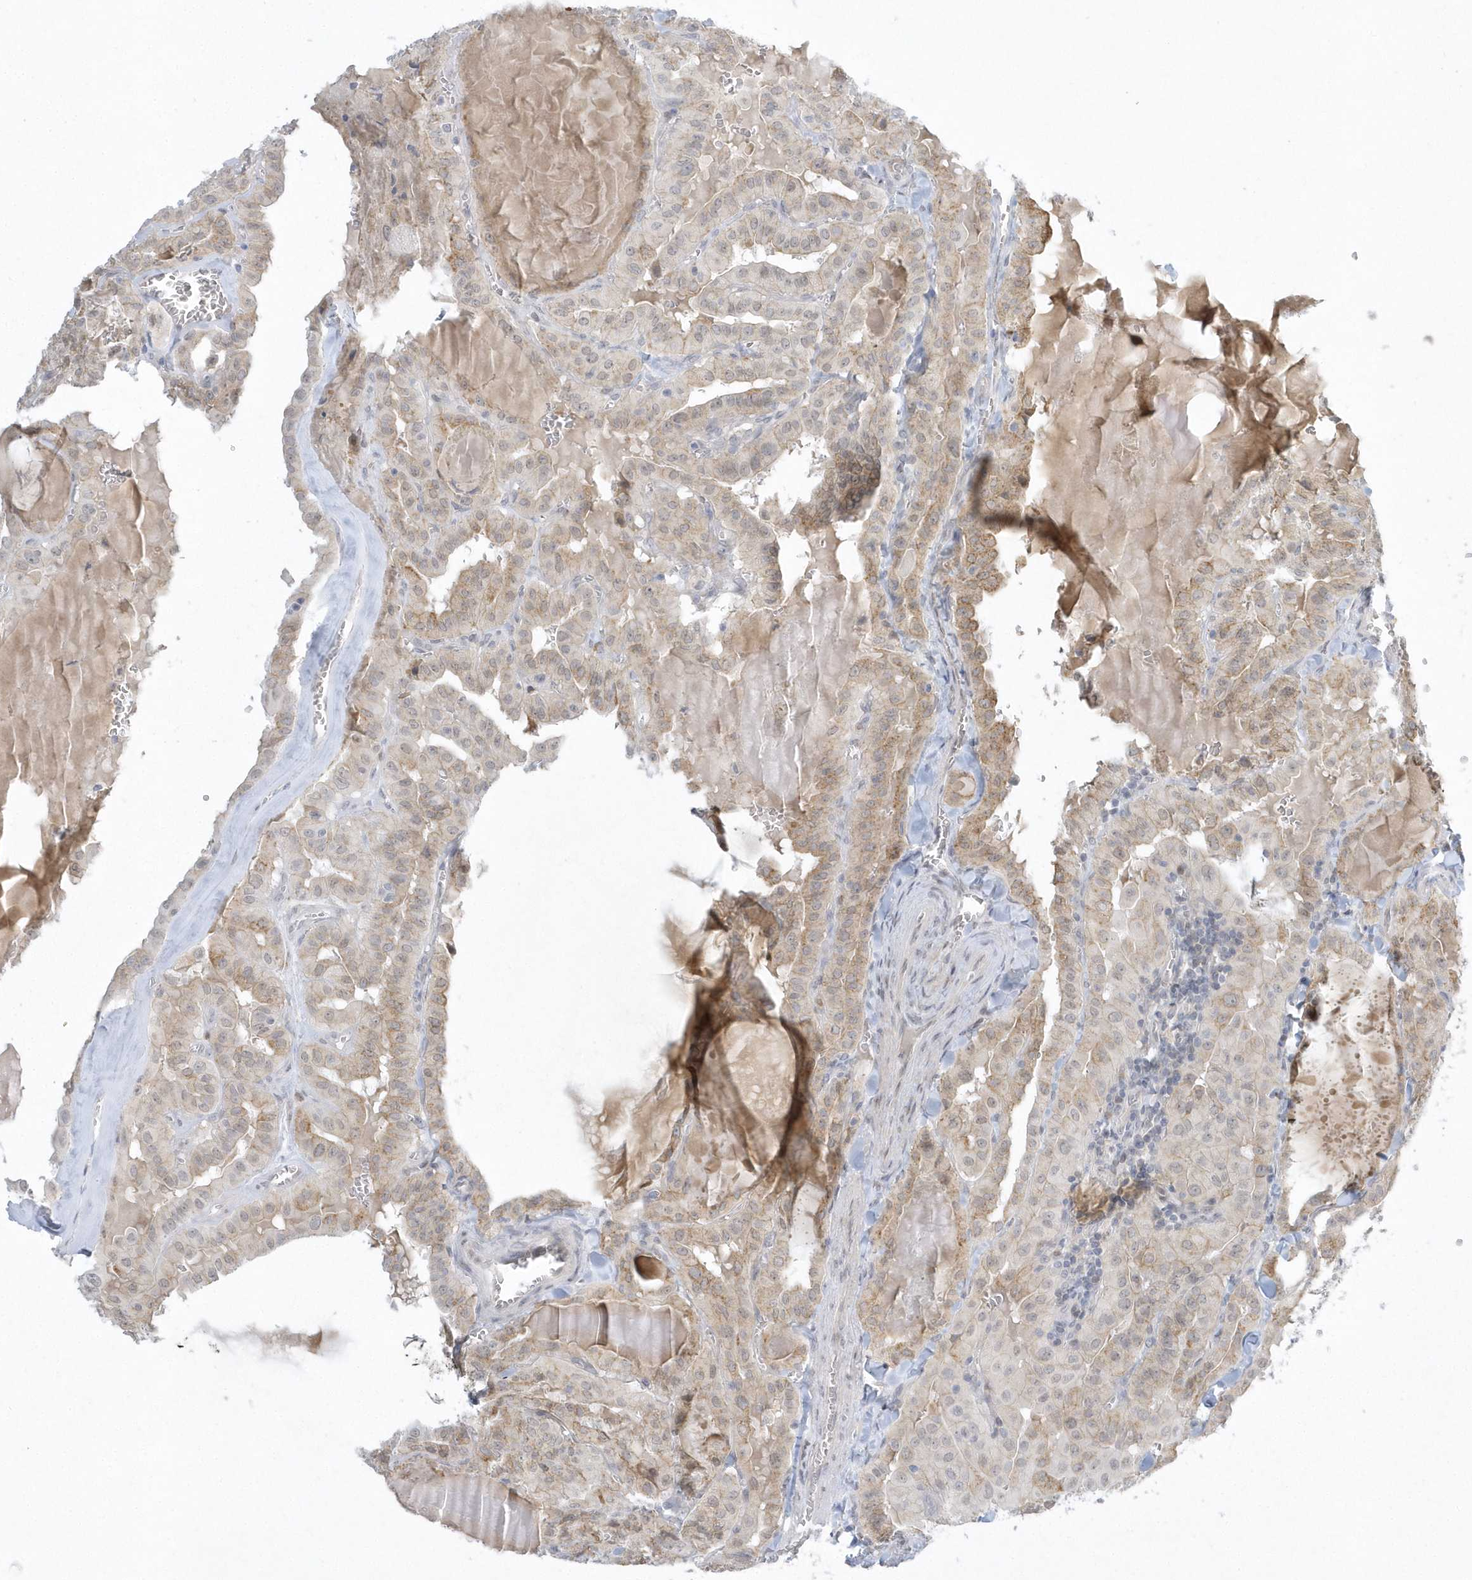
{"staining": {"intensity": "weak", "quantity": "25%-75%", "location": "cytoplasmic/membranous"}, "tissue": "thyroid cancer", "cell_type": "Tumor cells", "image_type": "cancer", "snomed": [{"axis": "morphology", "description": "Papillary adenocarcinoma, NOS"}, {"axis": "topography", "description": "Thyroid gland"}], "caption": "Protein expression analysis of human thyroid papillary adenocarcinoma reveals weak cytoplasmic/membranous staining in approximately 25%-75% of tumor cells.", "gene": "ZC3H12D", "patient": {"sex": "male", "age": 52}}